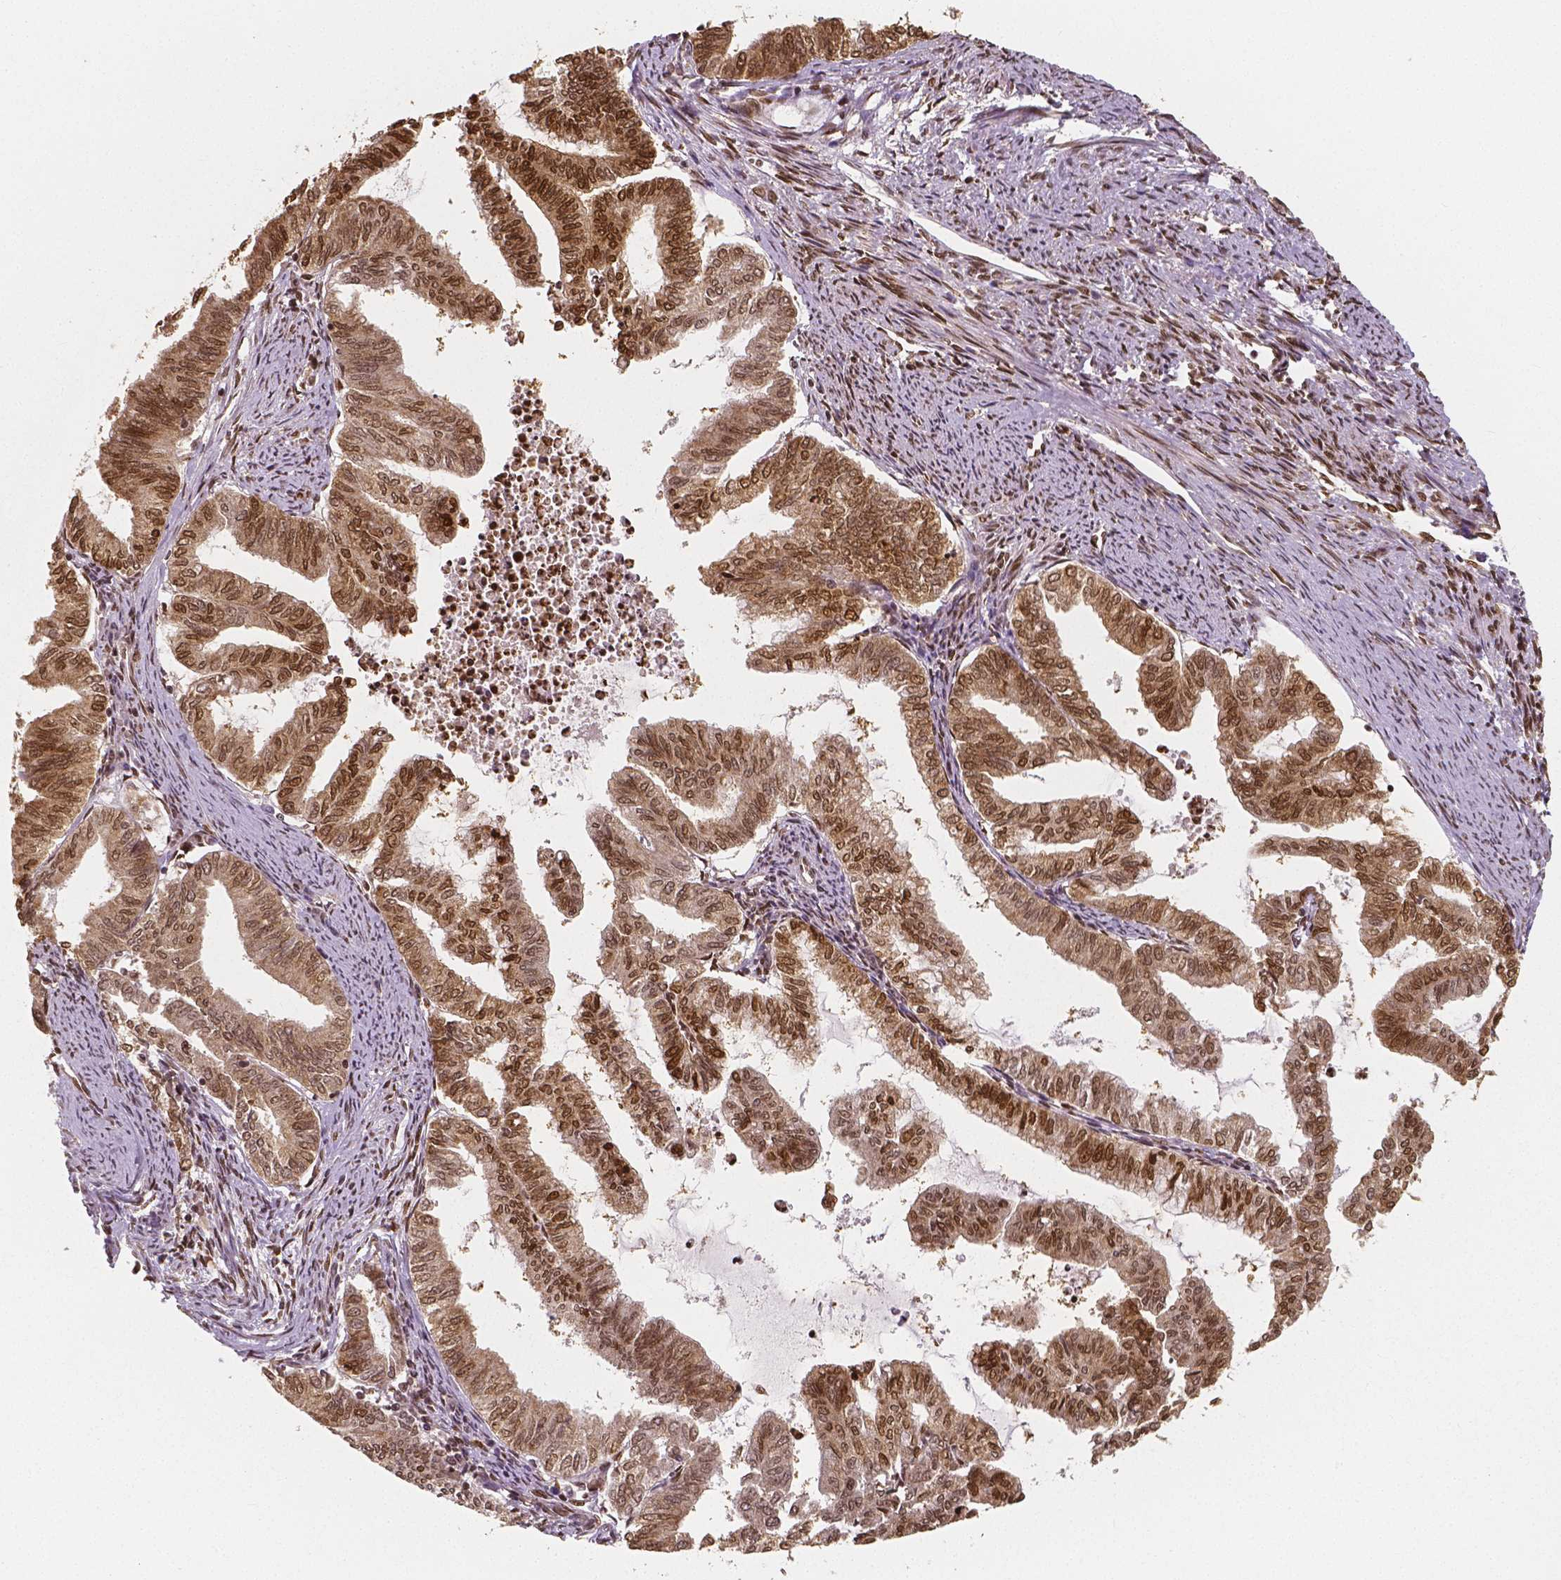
{"staining": {"intensity": "moderate", "quantity": ">75%", "location": "nuclear"}, "tissue": "endometrial cancer", "cell_type": "Tumor cells", "image_type": "cancer", "snomed": [{"axis": "morphology", "description": "Adenocarcinoma, NOS"}, {"axis": "topography", "description": "Endometrium"}], "caption": "The photomicrograph displays immunohistochemical staining of endometrial adenocarcinoma. There is moderate nuclear expression is present in about >75% of tumor cells.", "gene": "NUCKS1", "patient": {"sex": "female", "age": 79}}